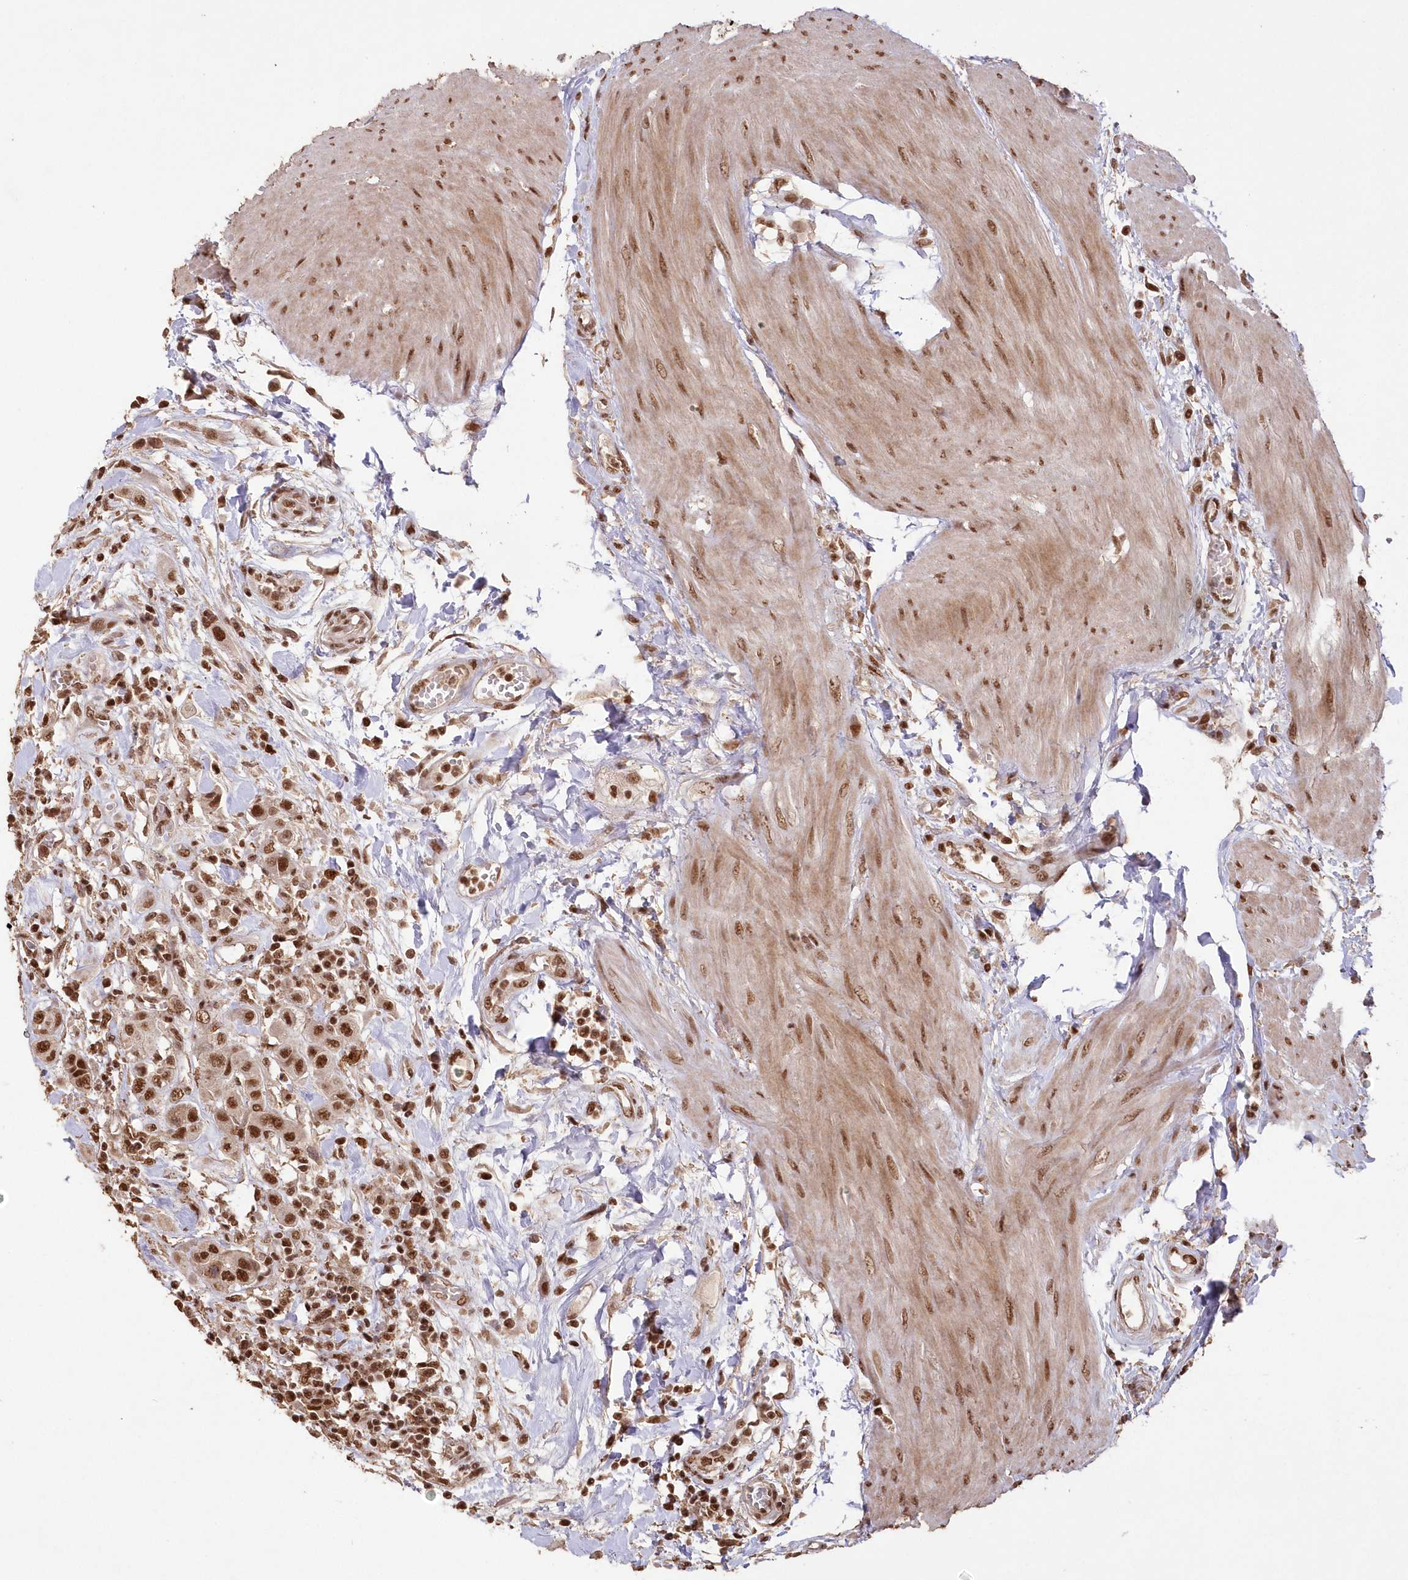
{"staining": {"intensity": "strong", "quantity": ">75%", "location": "nuclear"}, "tissue": "urothelial cancer", "cell_type": "Tumor cells", "image_type": "cancer", "snomed": [{"axis": "morphology", "description": "Urothelial carcinoma, High grade"}, {"axis": "topography", "description": "Urinary bladder"}], "caption": "High-grade urothelial carcinoma stained for a protein displays strong nuclear positivity in tumor cells.", "gene": "PDS5A", "patient": {"sex": "male", "age": 50}}